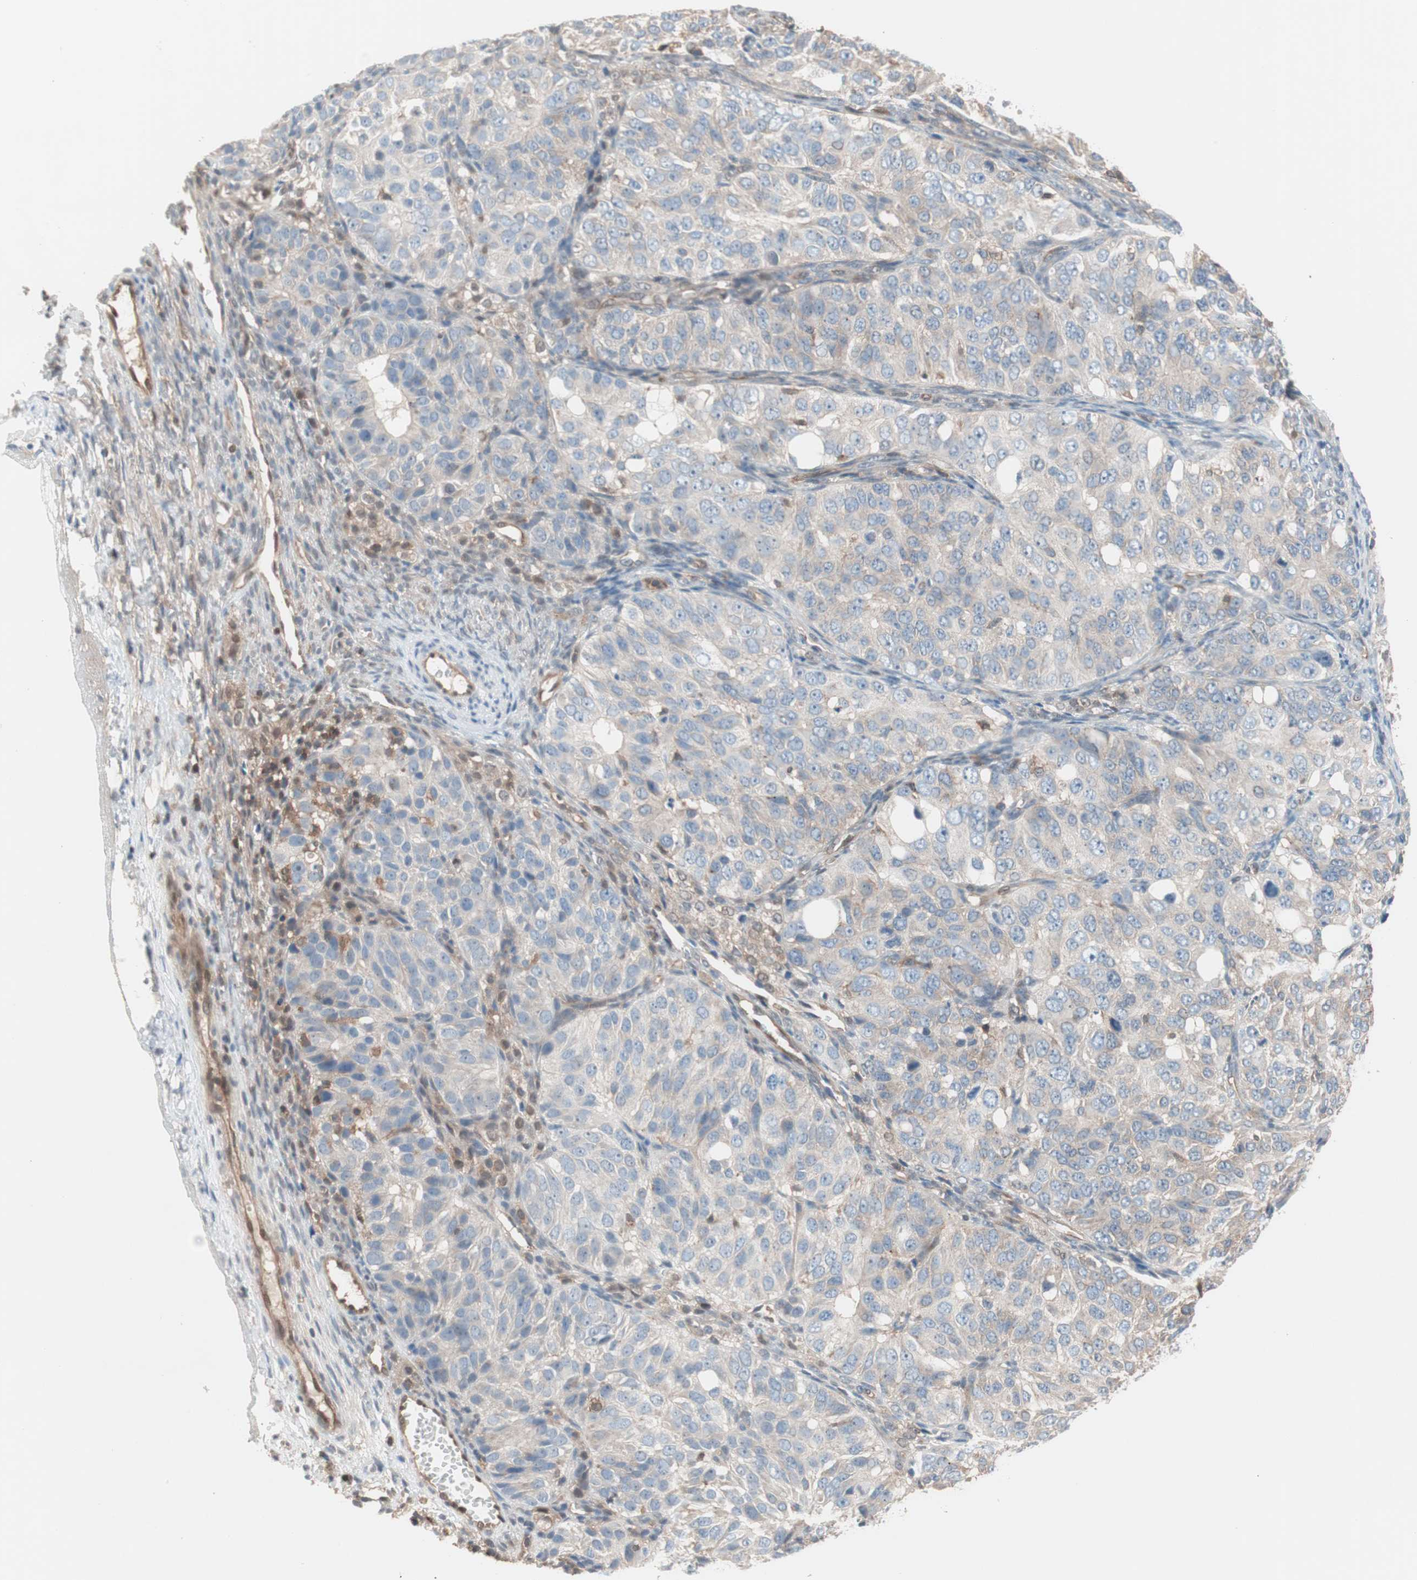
{"staining": {"intensity": "moderate", "quantity": "<25%", "location": "cytoplasmic/membranous"}, "tissue": "ovarian cancer", "cell_type": "Tumor cells", "image_type": "cancer", "snomed": [{"axis": "morphology", "description": "Carcinoma, endometroid"}, {"axis": "topography", "description": "Ovary"}], "caption": "A brown stain shows moderate cytoplasmic/membranous staining of a protein in human ovarian endometroid carcinoma tumor cells.", "gene": "GALT", "patient": {"sex": "female", "age": 51}}